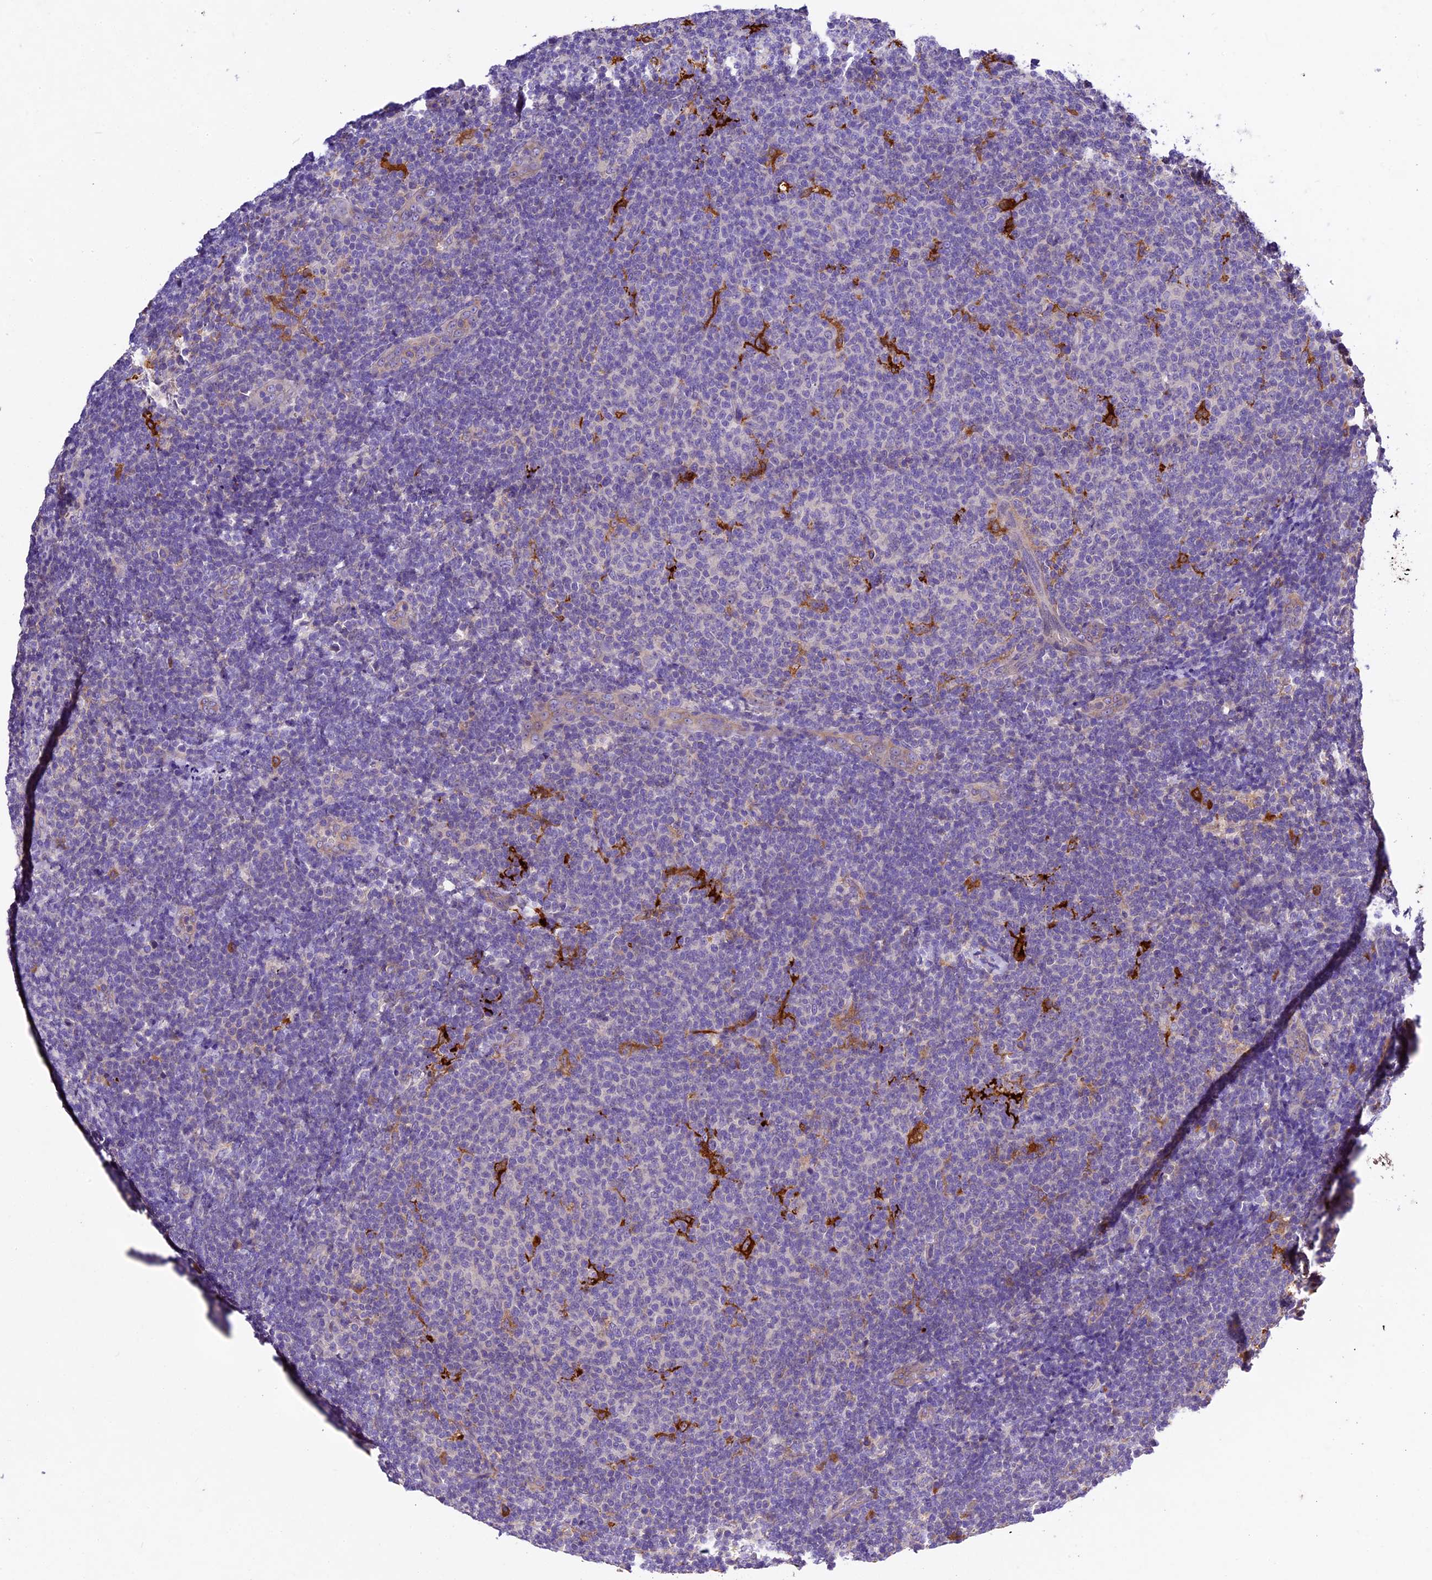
{"staining": {"intensity": "negative", "quantity": "none", "location": "none"}, "tissue": "lymphoma", "cell_type": "Tumor cells", "image_type": "cancer", "snomed": [{"axis": "morphology", "description": "Malignant lymphoma, non-Hodgkin's type, Low grade"}, {"axis": "topography", "description": "Lymph node"}], "caption": "An immunohistochemistry (IHC) micrograph of malignant lymphoma, non-Hodgkin's type (low-grade) is shown. There is no staining in tumor cells of malignant lymphoma, non-Hodgkin's type (low-grade).", "gene": "CILP2", "patient": {"sex": "male", "age": 66}}